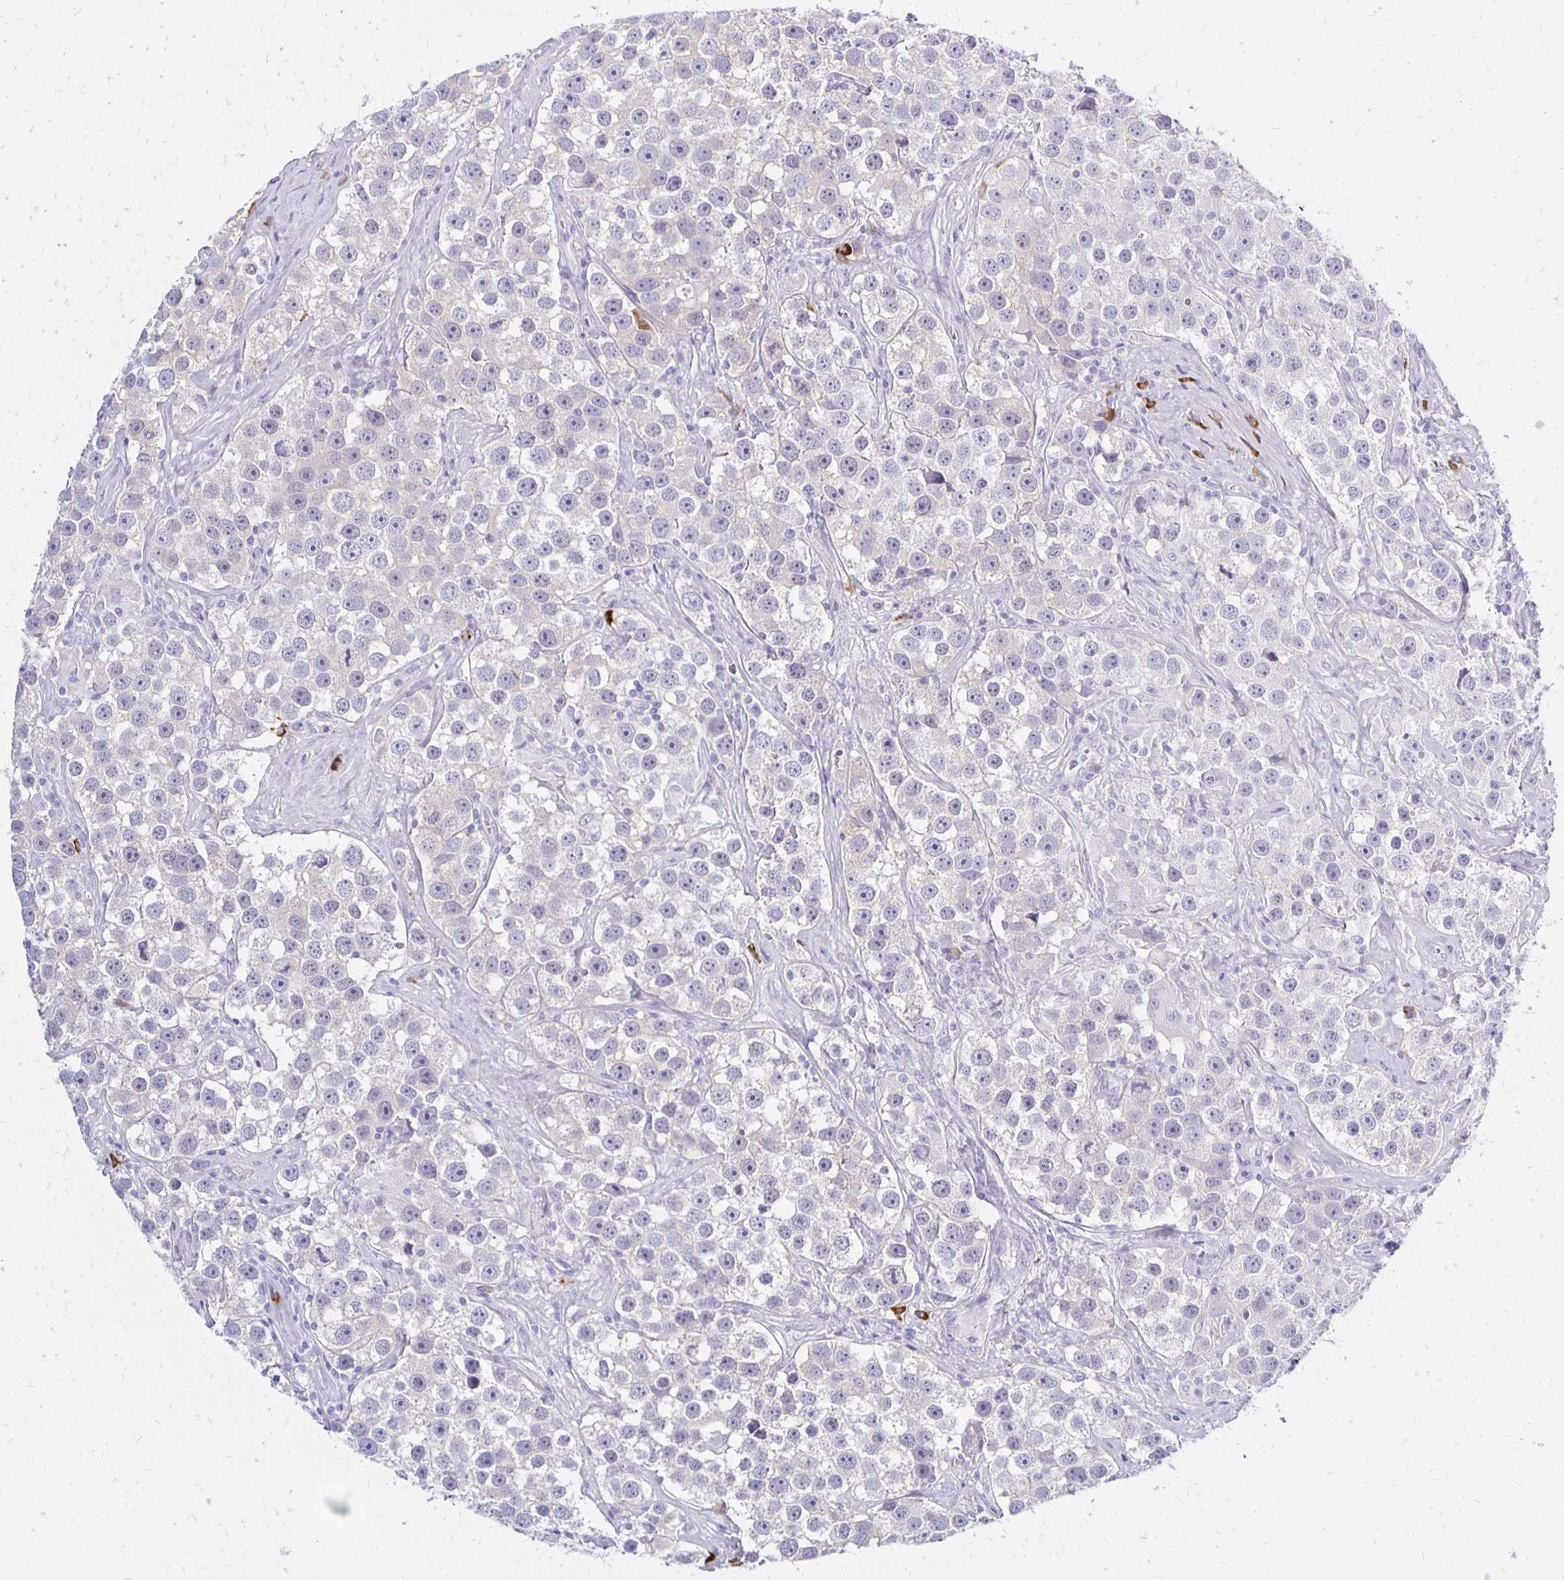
{"staining": {"intensity": "negative", "quantity": "none", "location": "none"}, "tissue": "testis cancer", "cell_type": "Tumor cells", "image_type": "cancer", "snomed": [{"axis": "morphology", "description": "Seminoma, NOS"}, {"axis": "topography", "description": "Testis"}], "caption": "Immunohistochemistry image of neoplastic tissue: seminoma (testis) stained with DAB (3,3'-diaminobenzidine) demonstrates no significant protein expression in tumor cells.", "gene": "FNTB", "patient": {"sex": "male", "age": 49}}